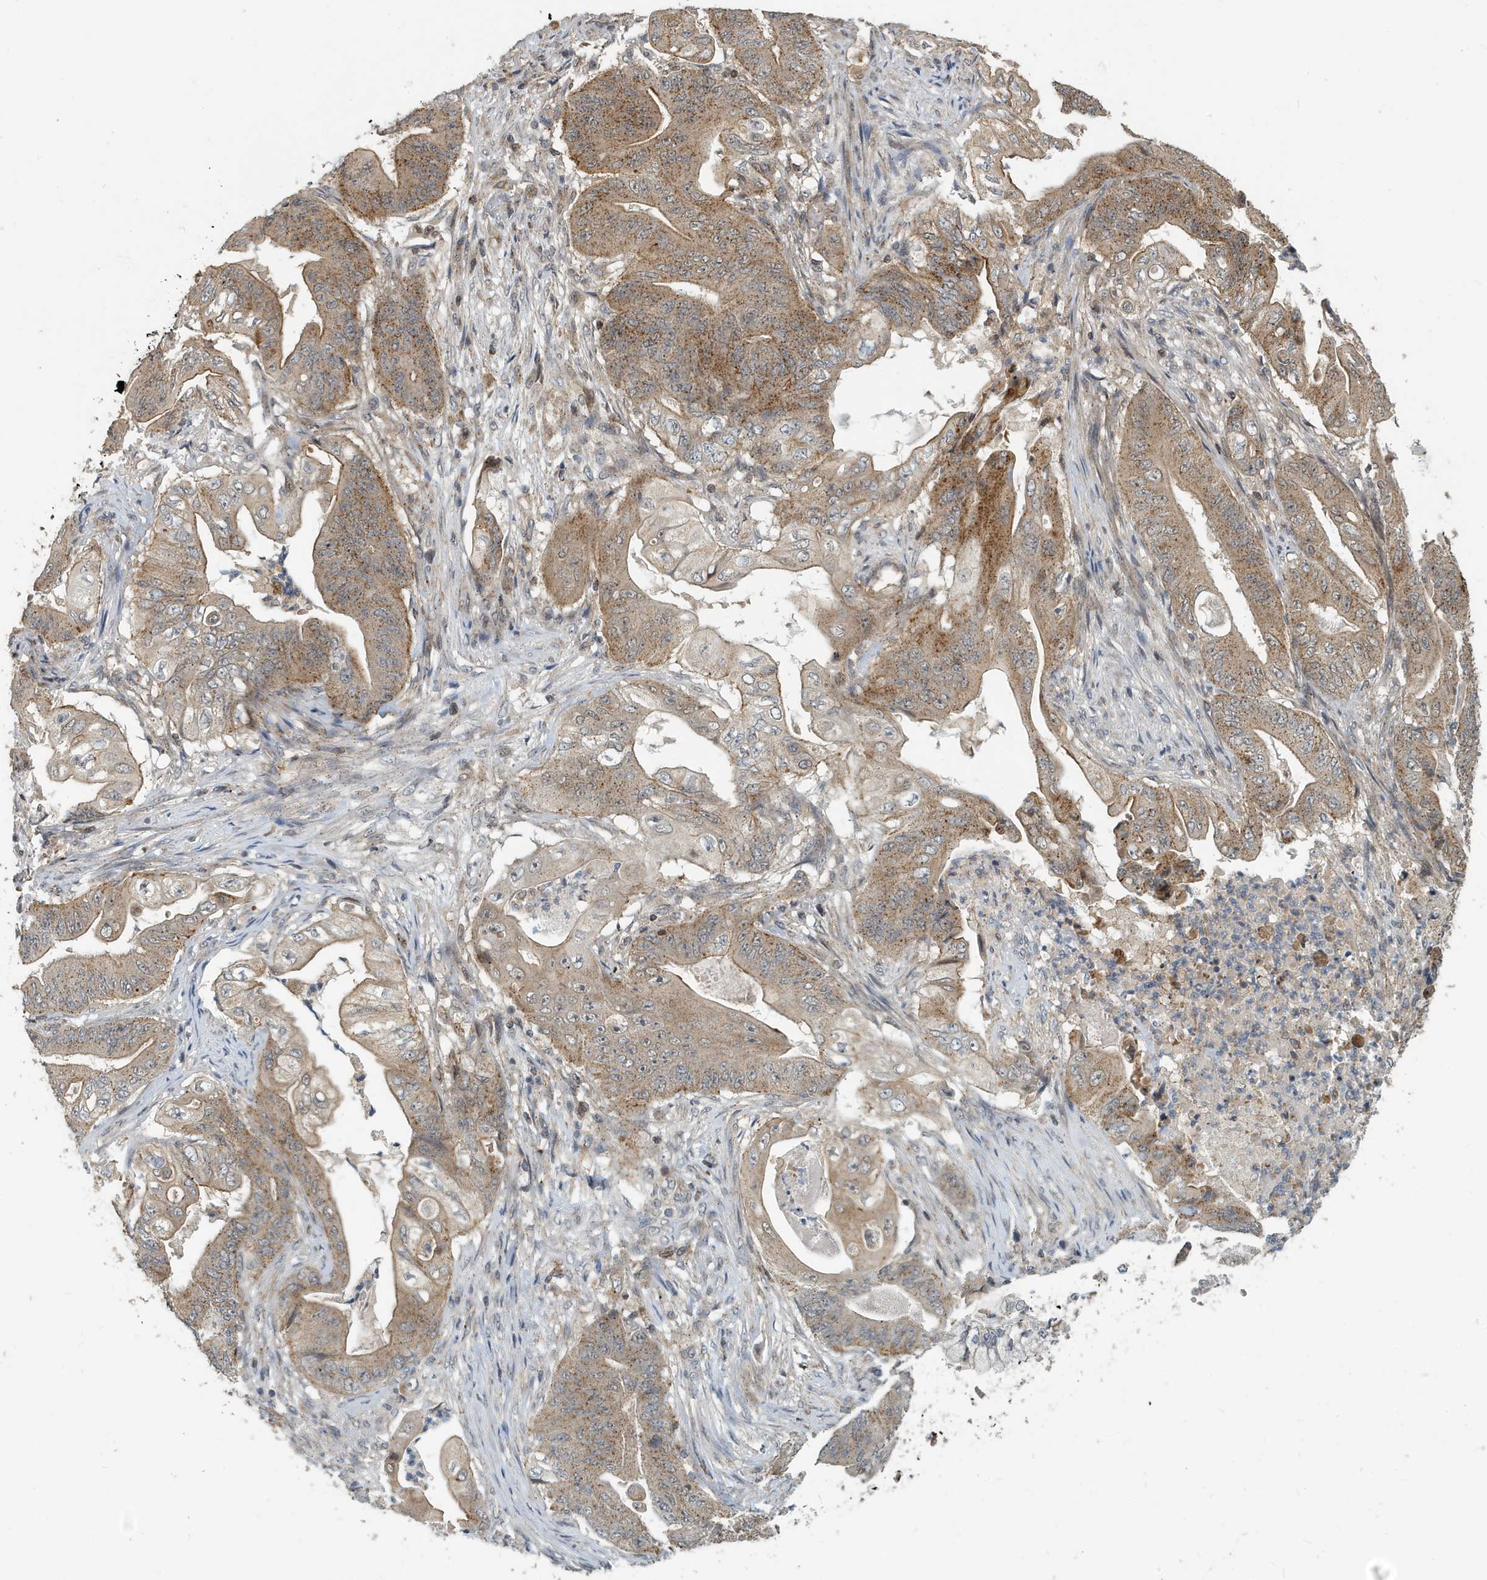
{"staining": {"intensity": "moderate", "quantity": ">75%", "location": "cytoplasmic/membranous"}, "tissue": "stomach cancer", "cell_type": "Tumor cells", "image_type": "cancer", "snomed": [{"axis": "morphology", "description": "Adenocarcinoma, NOS"}, {"axis": "topography", "description": "Stomach"}], "caption": "Tumor cells show moderate cytoplasmic/membranous expression in about >75% of cells in adenocarcinoma (stomach).", "gene": "KIF15", "patient": {"sex": "female", "age": 73}}